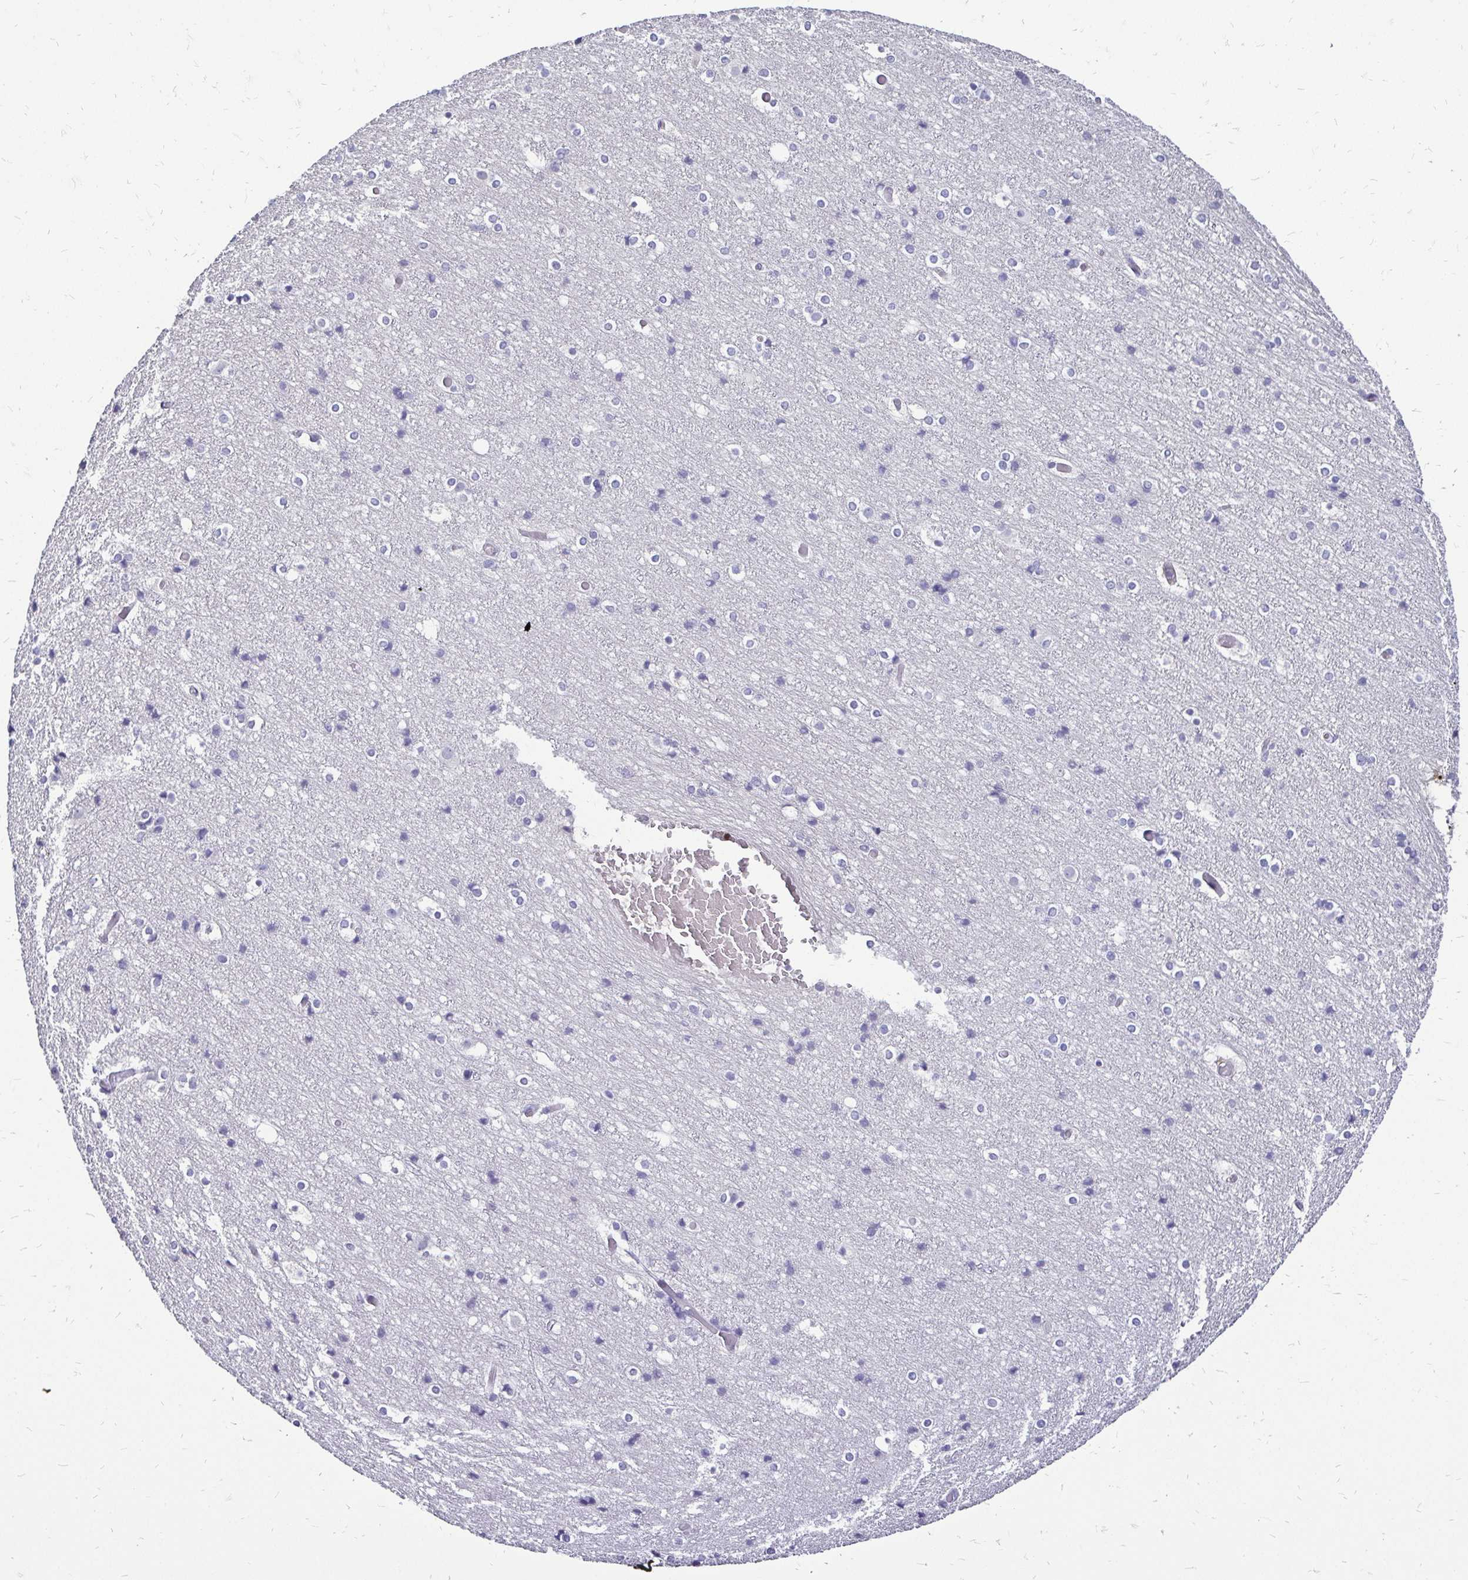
{"staining": {"intensity": "negative", "quantity": "none", "location": "none"}, "tissue": "cerebral cortex", "cell_type": "Endothelial cells", "image_type": "normal", "snomed": [{"axis": "morphology", "description": "Normal tissue, NOS"}, {"axis": "topography", "description": "Cerebral cortex"}], "caption": "Immunohistochemistry micrograph of benign cerebral cortex: human cerebral cortex stained with DAB displays no significant protein expression in endothelial cells.", "gene": "ZFP1", "patient": {"sex": "female", "age": 52}}